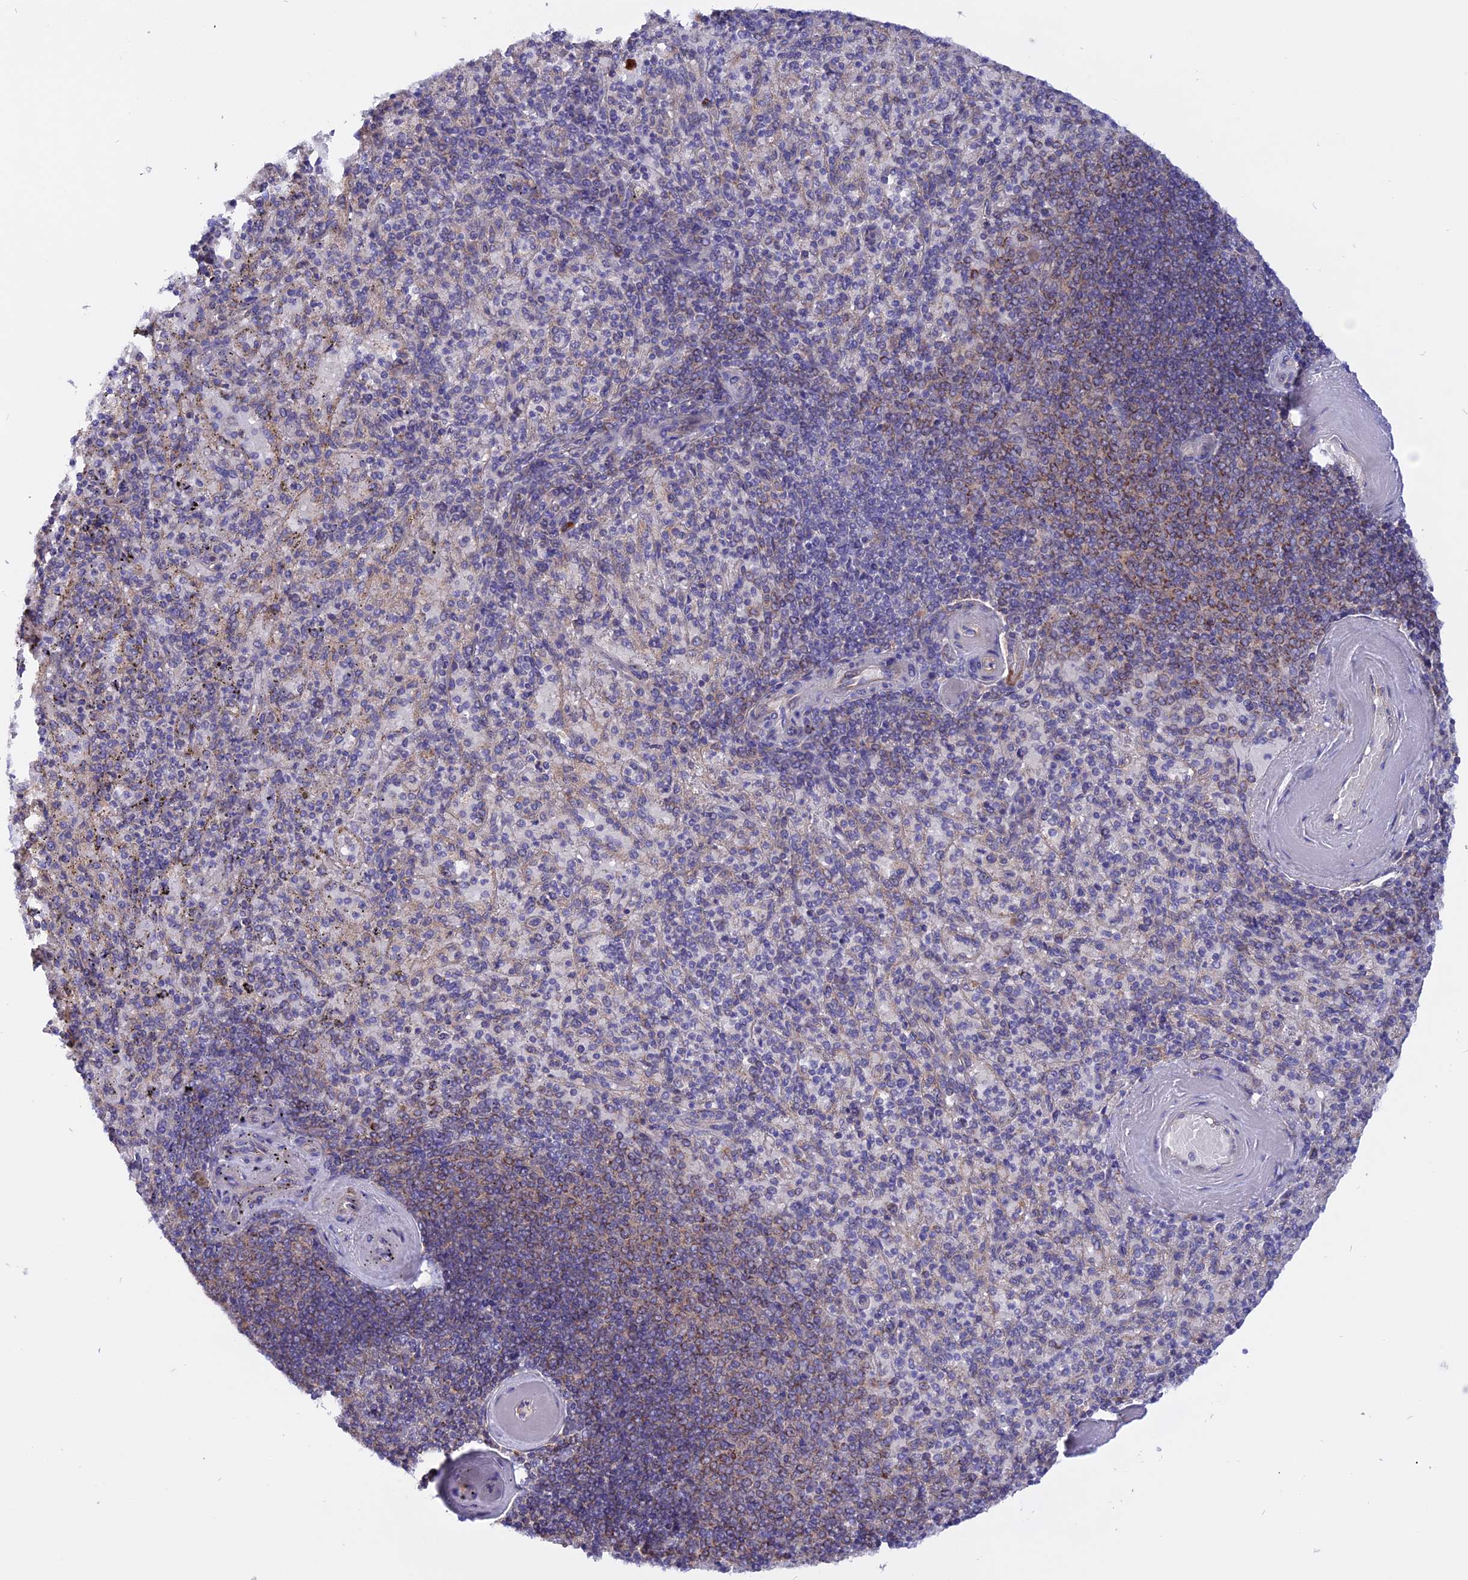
{"staining": {"intensity": "weak", "quantity": "<25%", "location": "cytoplasmic/membranous"}, "tissue": "spleen", "cell_type": "Cells in red pulp", "image_type": "normal", "snomed": [{"axis": "morphology", "description": "Normal tissue, NOS"}, {"axis": "topography", "description": "Spleen"}], "caption": "Immunohistochemical staining of unremarkable human spleen reveals no significant positivity in cells in red pulp.", "gene": "HYCC1", "patient": {"sex": "male", "age": 82}}